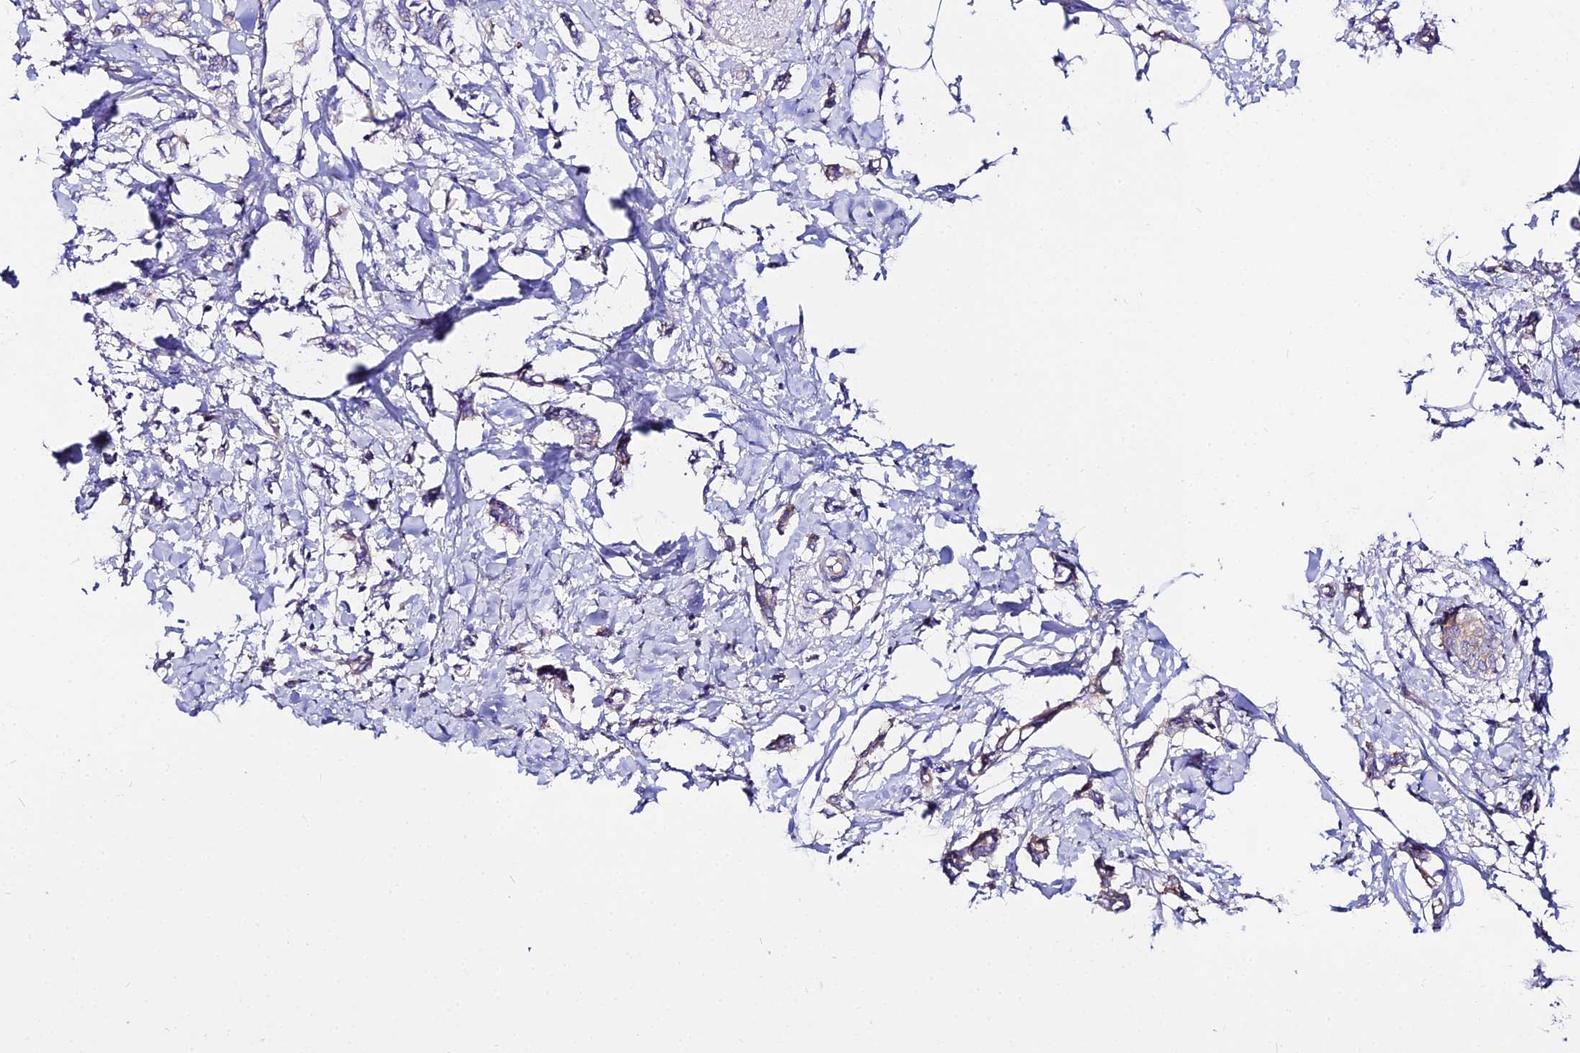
{"staining": {"intensity": "negative", "quantity": "none", "location": "none"}, "tissue": "breast cancer", "cell_type": "Tumor cells", "image_type": "cancer", "snomed": [{"axis": "morphology", "description": "Duct carcinoma"}, {"axis": "topography", "description": "Breast"}], "caption": "Protein analysis of intraductal carcinoma (breast) demonstrates no significant expression in tumor cells.", "gene": "TUBA3D", "patient": {"sex": "female", "age": 41}}